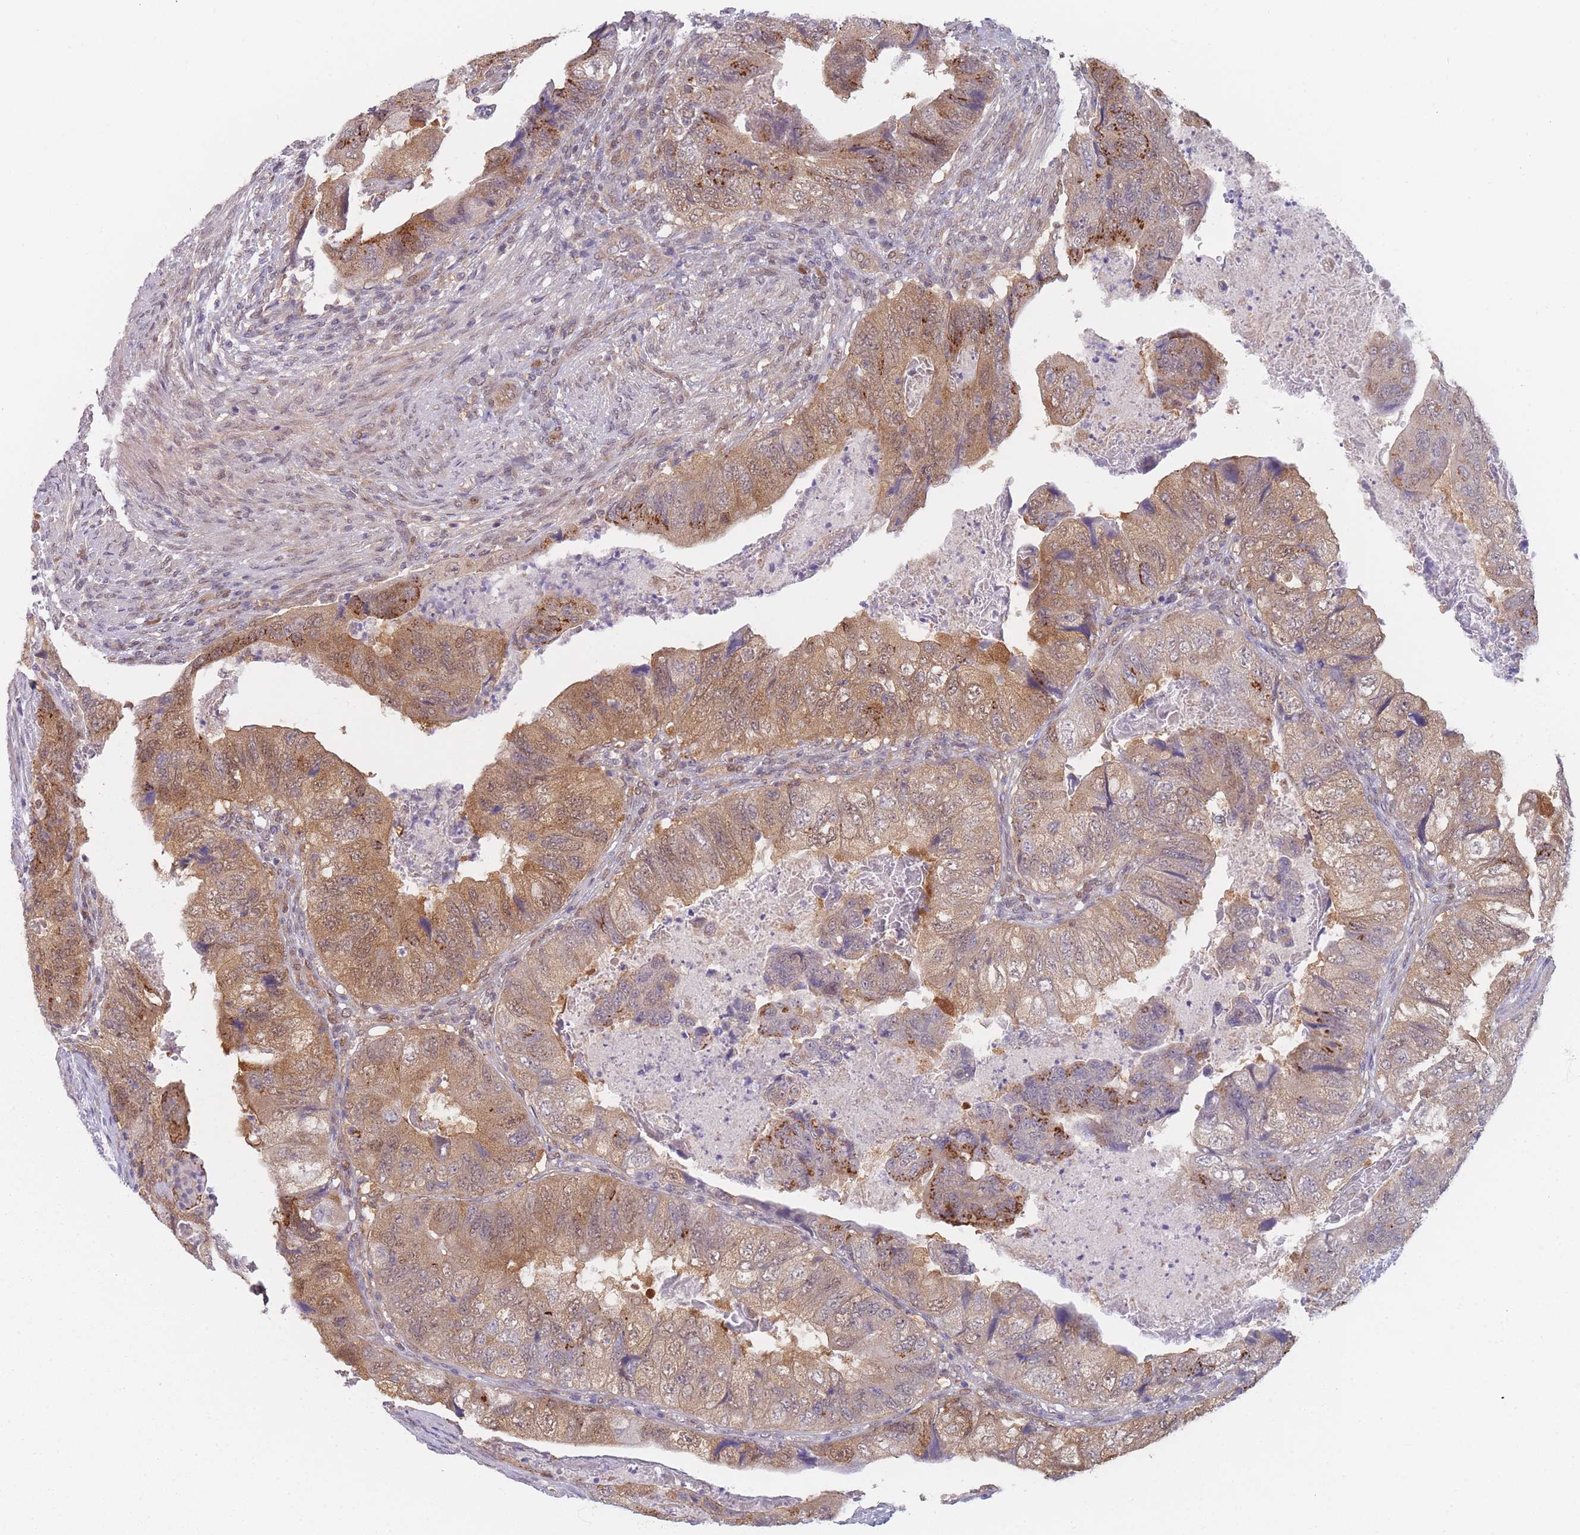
{"staining": {"intensity": "moderate", "quantity": "25%-75%", "location": "cytoplasmic/membranous"}, "tissue": "colorectal cancer", "cell_type": "Tumor cells", "image_type": "cancer", "snomed": [{"axis": "morphology", "description": "Adenocarcinoma, NOS"}, {"axis": "topography", "description": "Rectum"}], "caption": "Tumor cells show medium levels of moderate cytoplasmic/membranous positivity in approximately 25%-75% of cells in human adenocarcinoma (colorectal). (Stains: DAB in brown, nuclei in blue, Microscopy: brightfield microscopy at high magnification).", "gene": "MRI1", "patient": {"sex": "male", "age": 63}}